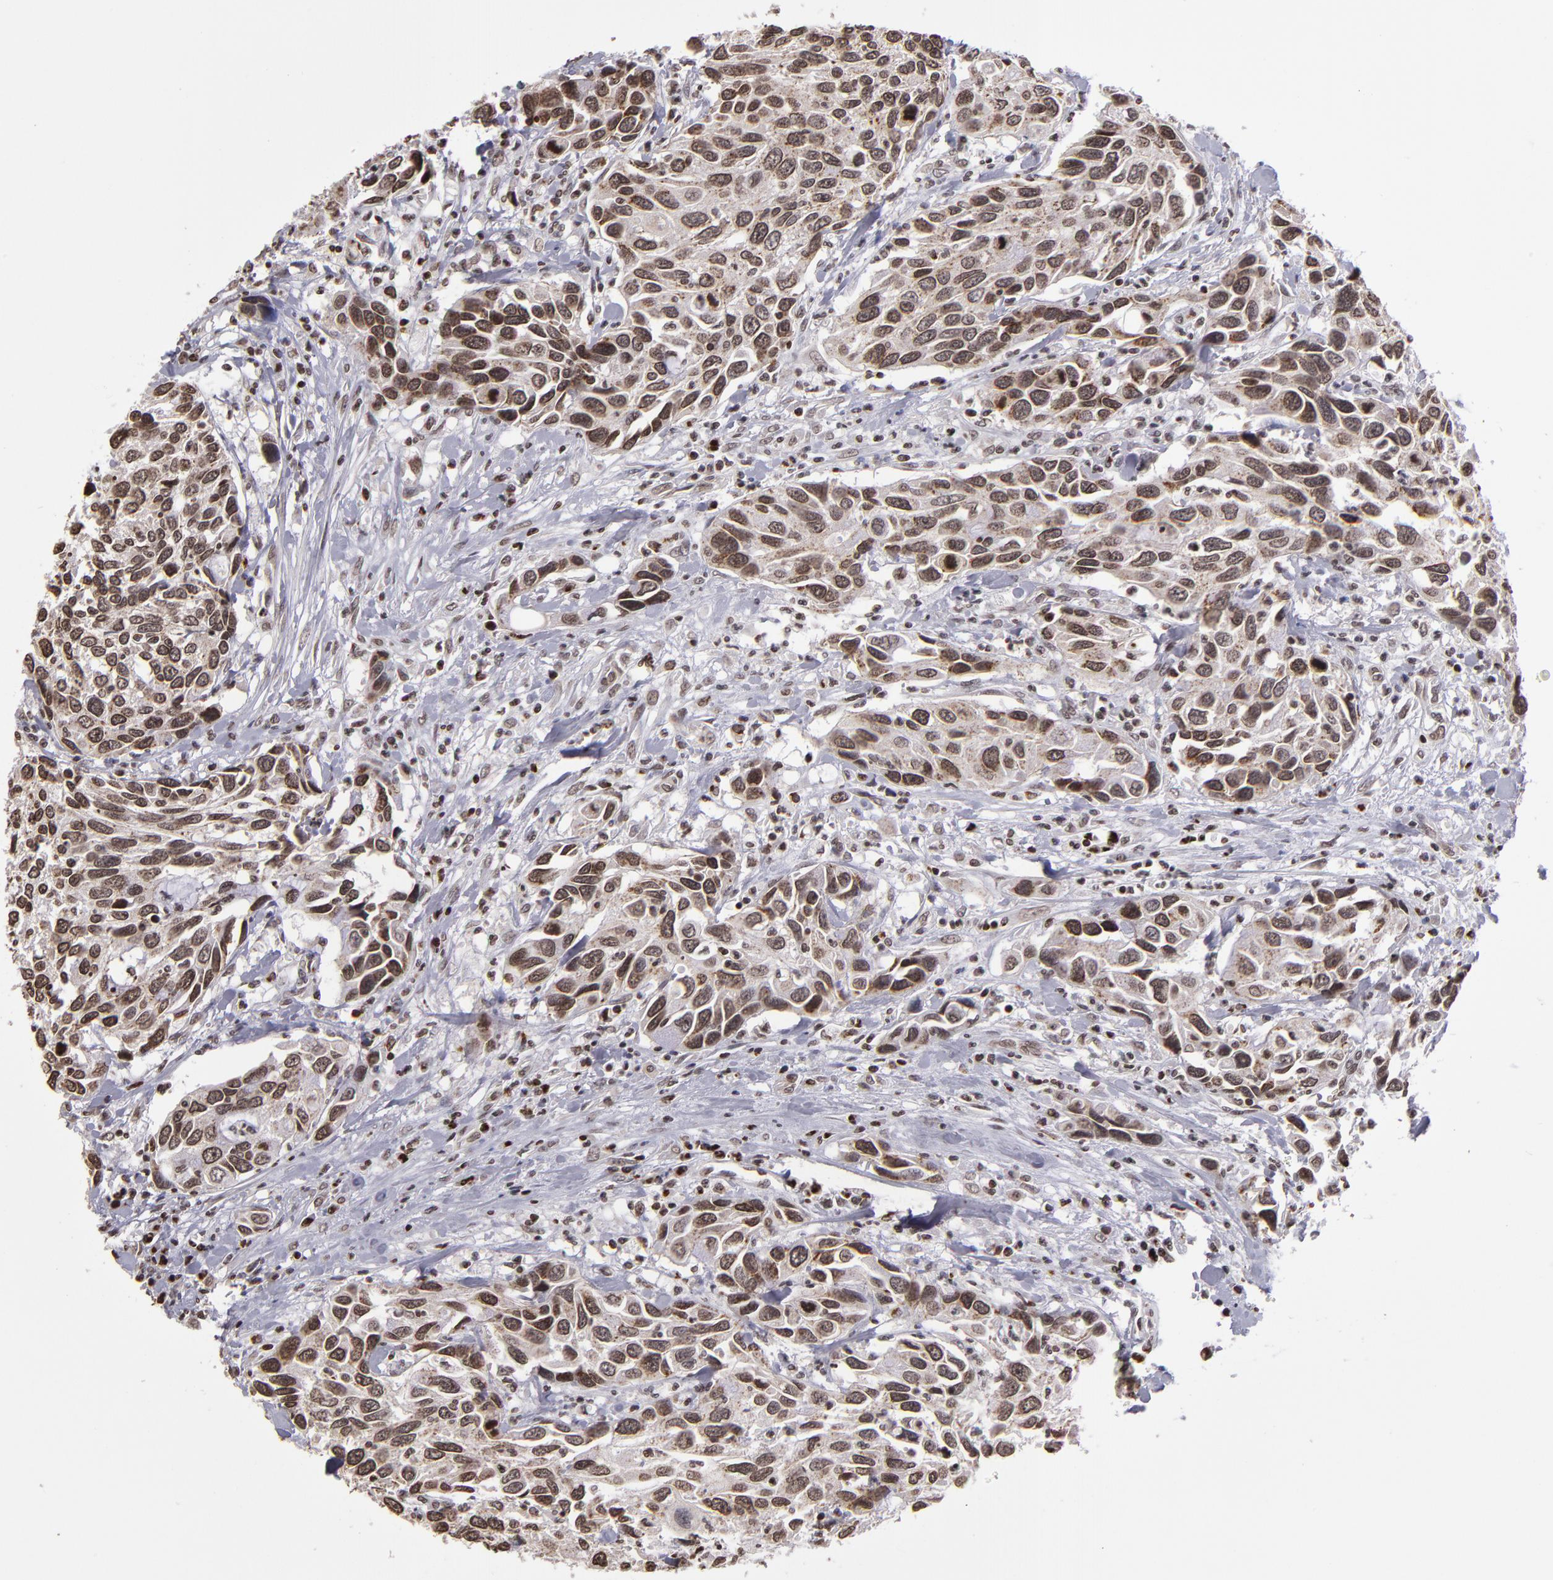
{"staining": {"intensity": "strong", "quantity": ">75%", "location": "cytoplasmic/membranous,nuclear"}, "tissue": "urothelial cancer", "cell_type": "Tumor cells", "image_type": "cancer", "snomed": [{"axis": "morphology", "description": "Urothelial carcinoma, High grade"}, {"axis": "topography", "description": "Urinary bladder"}], "caption": "A photomicrograph of urothelial cancer stained for a protein reveals strong cytoplasmic/membranous and nuclear brown staining in tumor cells.", "gene": "CSDC2", "patient": {"sex": "male", "age": 66}}